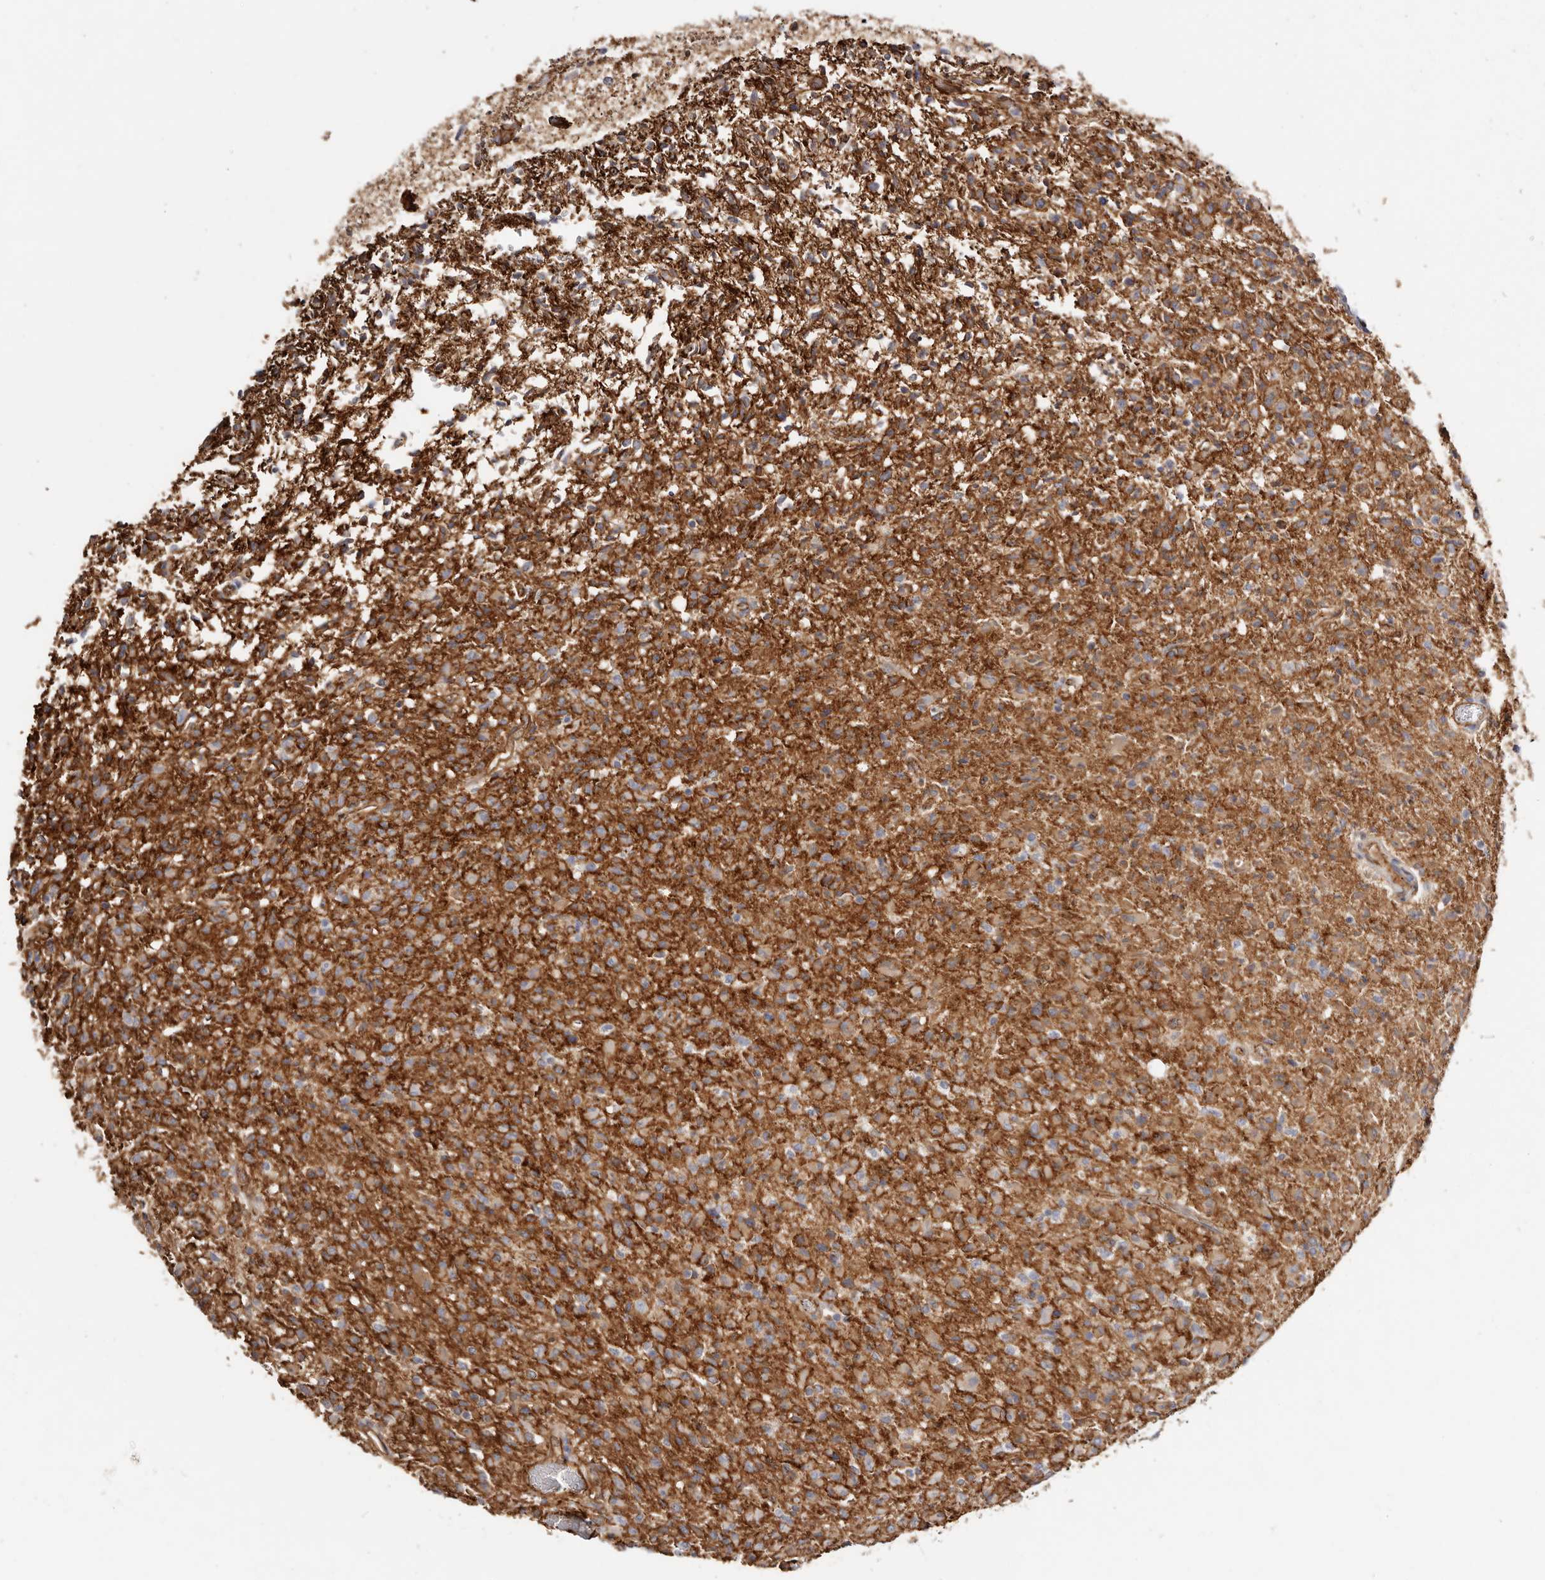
{"staining": {"intensity": "moderate", "quantity": "<25%", "location": "cytoplasmic/membranous"}, "tissue": "glioma", "cell_type": "Tumor cells", "image_type": "cancer", "snomed": [{"axis": "morphology", "description": "Glioma, malignant, High grade"}, {"axis": "topography", "description": "Brain"}], "caption": "The image shows a brown stain indicating the presence of a protein in the cytoplasmic/membranous of tumor cells in malignant glioma (high-grade).", "gene": "CTNNB1", "patient": {"sex": "female", "age": 57}}